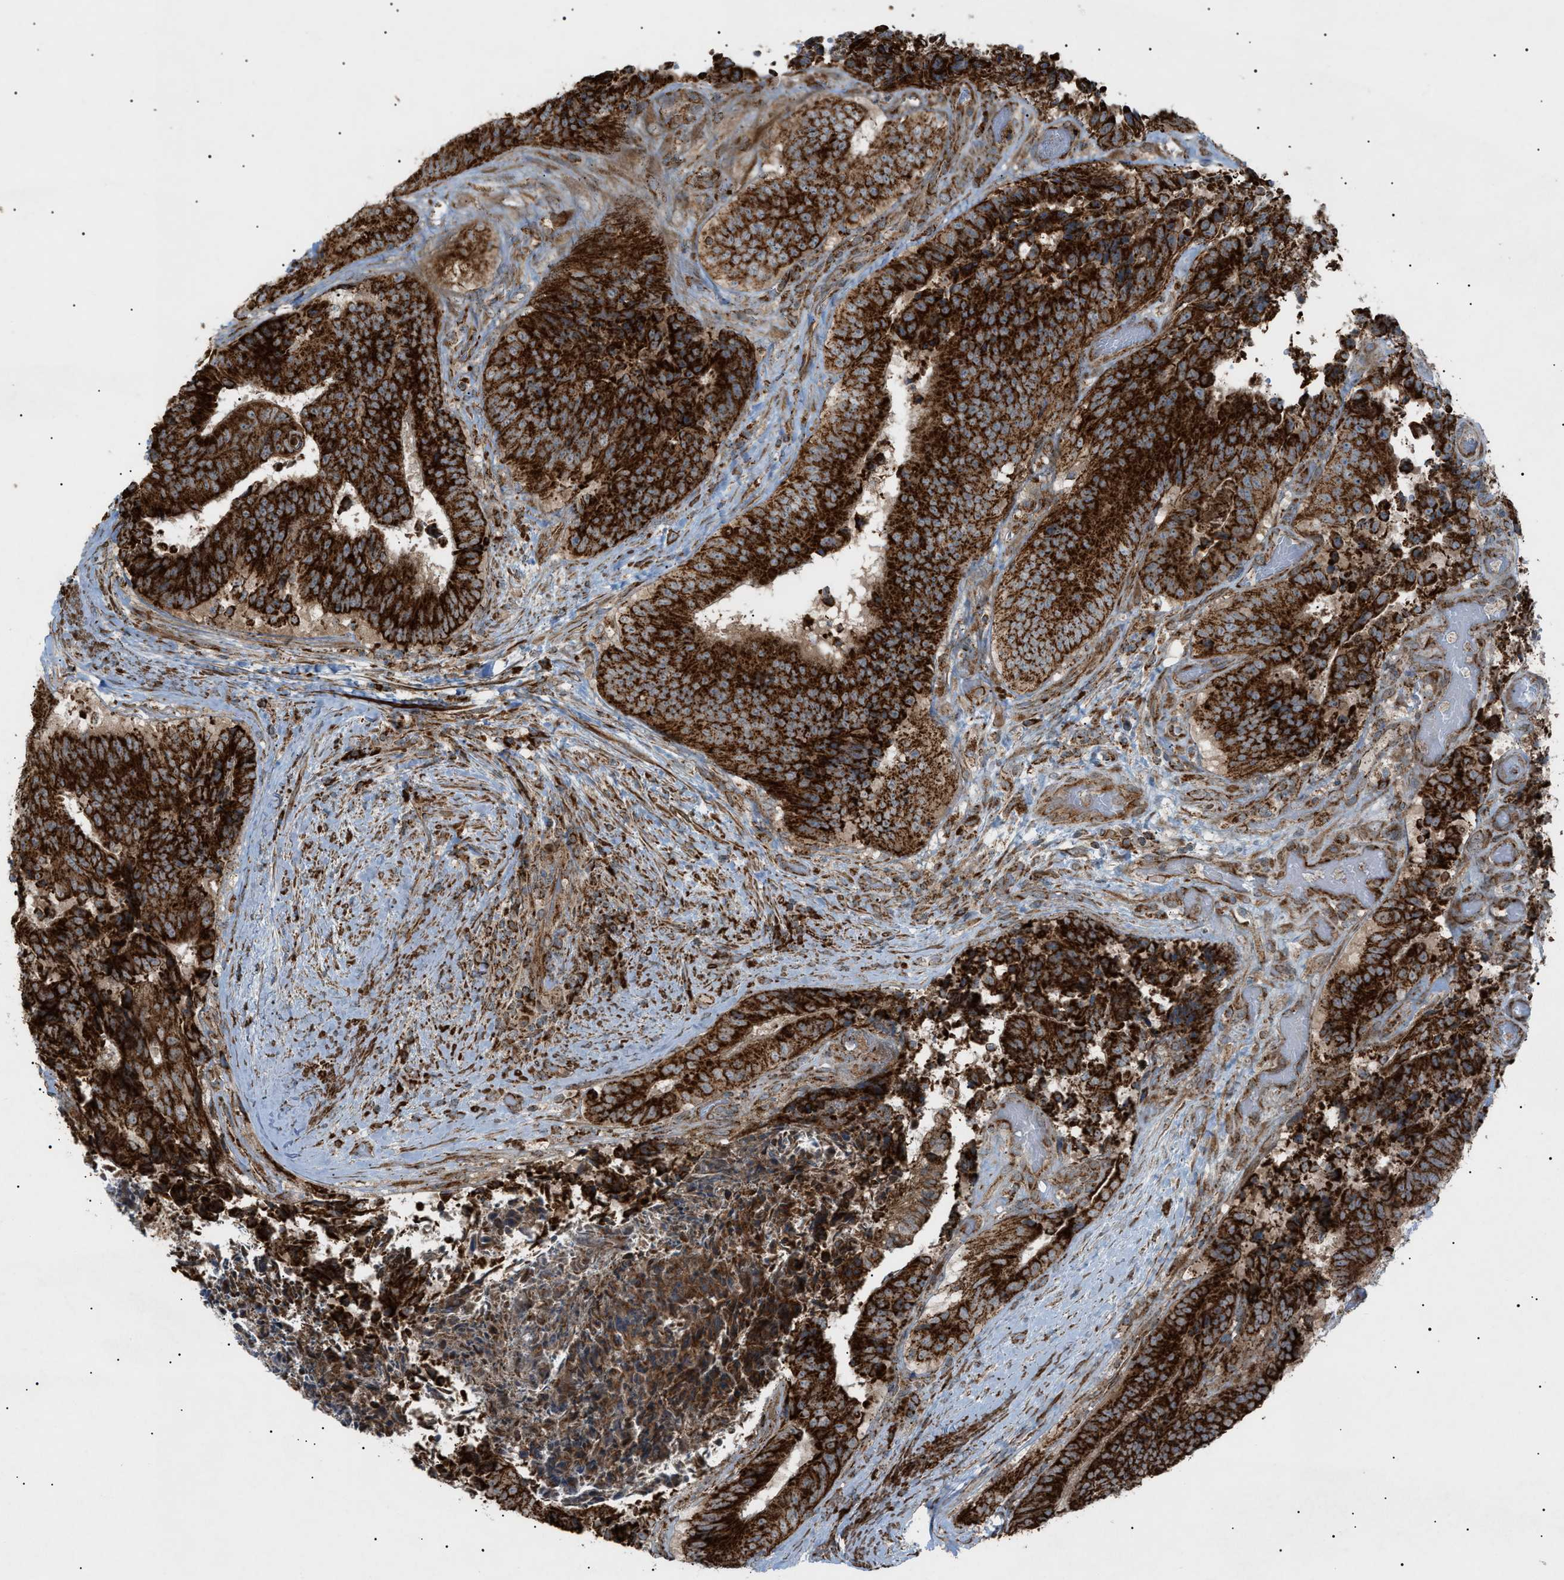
{"staining": {"intensity": "strong", "quantity": ">75%", "location": "cytoplasmic/membranous"}, "tissue": "colorectal cancer", "cell_type": "Tumor cells", "image_type": "cancer", "snomed": [{"axis": "morphology", "description": "Adenocarcinoma, NOS"}, {"axis": "topography", "description": "Rectum"}], "caption": "Approximately >75% of tumor cells in colorectal cancer (adenocarcinoma) display strong cytoplasmic/membranous protein expression as visualized by brown immunohistochemical staining.", "gene": "C1GALT1C1", "patient": {"sex": "male", "age": 72}}